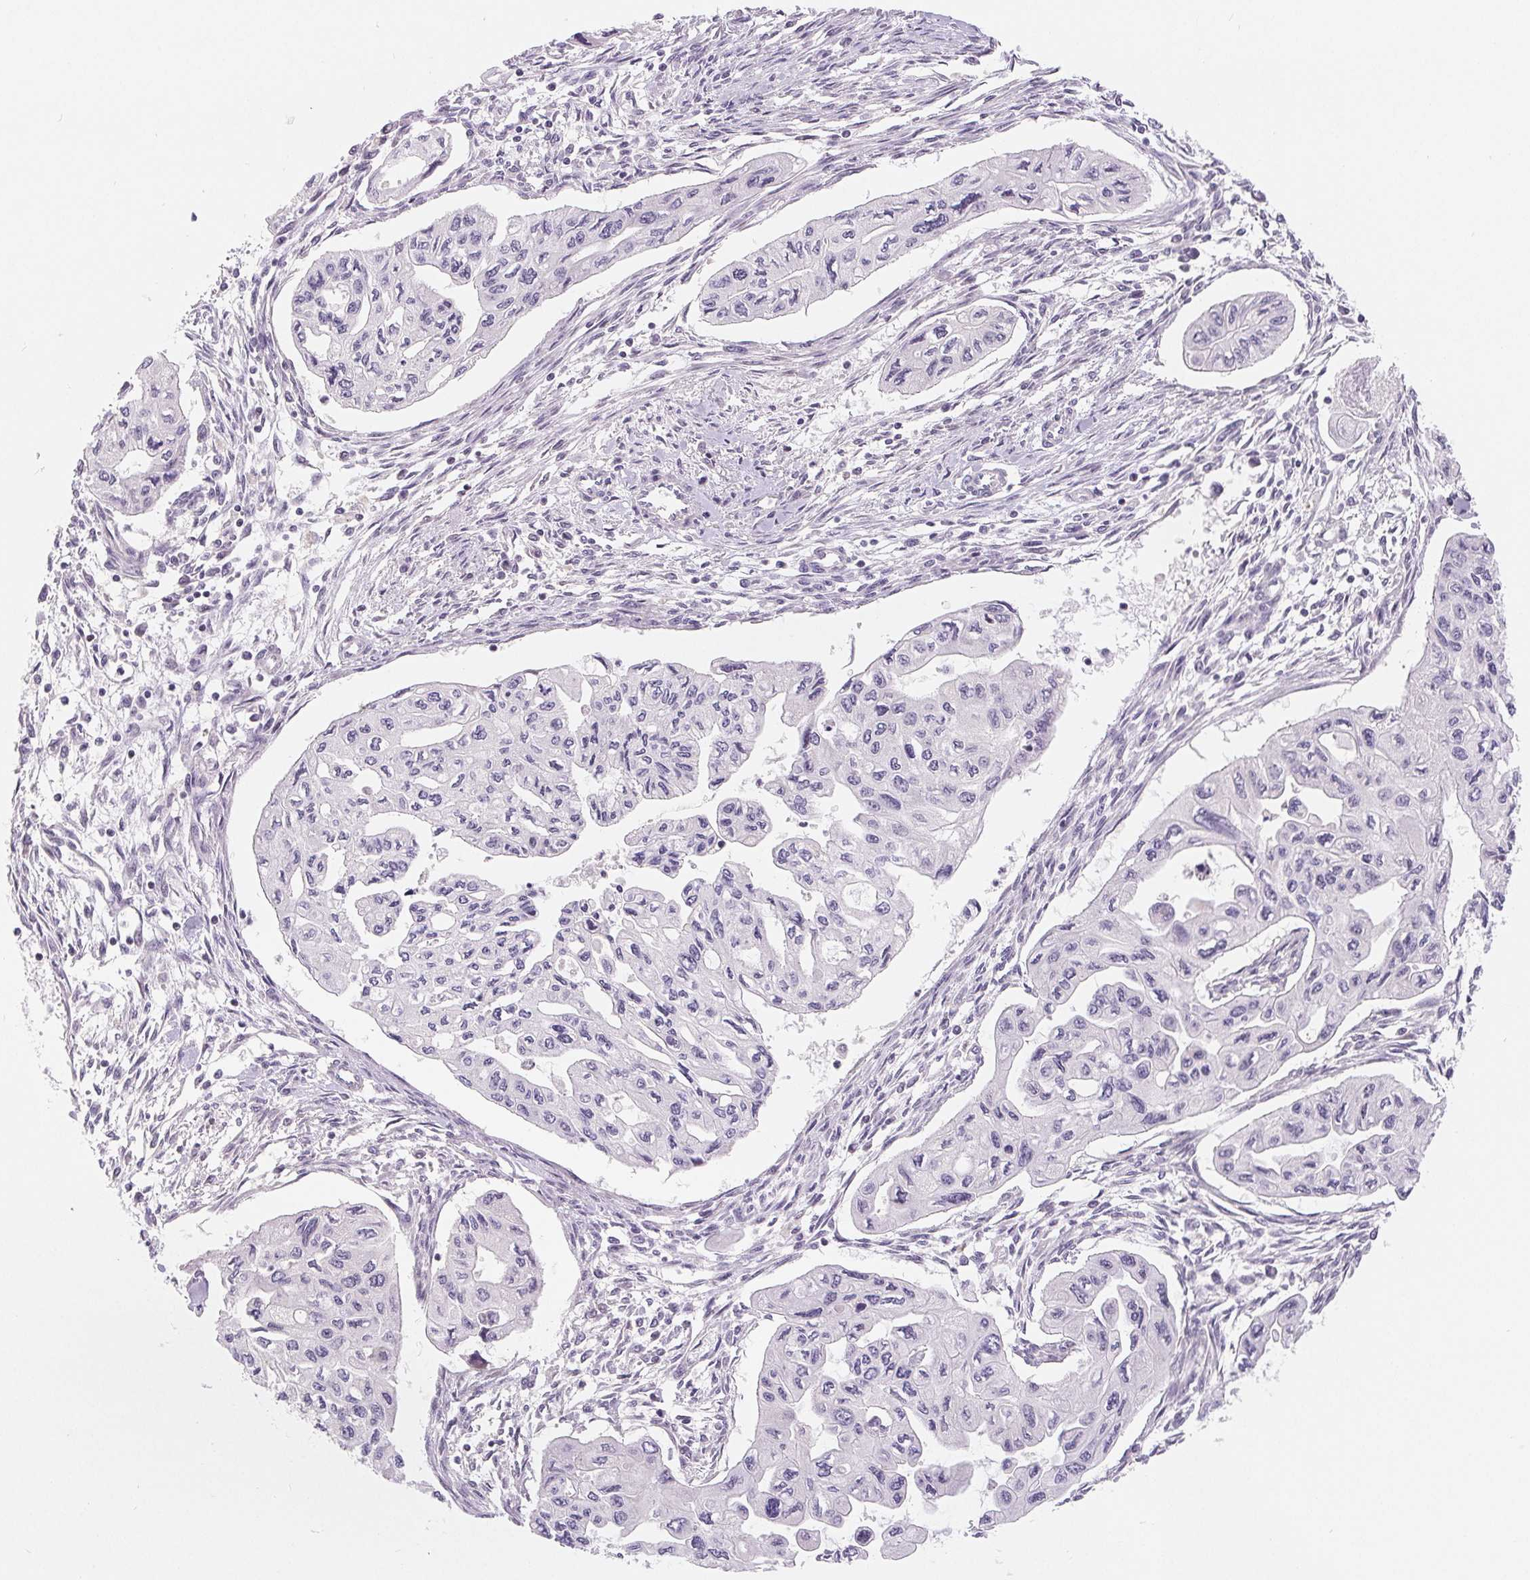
{"staining": {"intensity": "negative", "quantity": "none", "location": "none"}, "tissue": "pancreatic cancer", "cell_type": "Tumor cells", "image_type": "cancer", "snomed": [{"axis": "morphology", "description": "Adenocarcinoma, NOS"}, {"axis": "topography", "description": "Pancreas"}], "caption": "Immunohistochemistry of pancreatic cancer (adenocarcinoma) shows no positivity in tumor cells.", "gene": "LCA5L", "patient": {"sex": "female", "age": 76}}